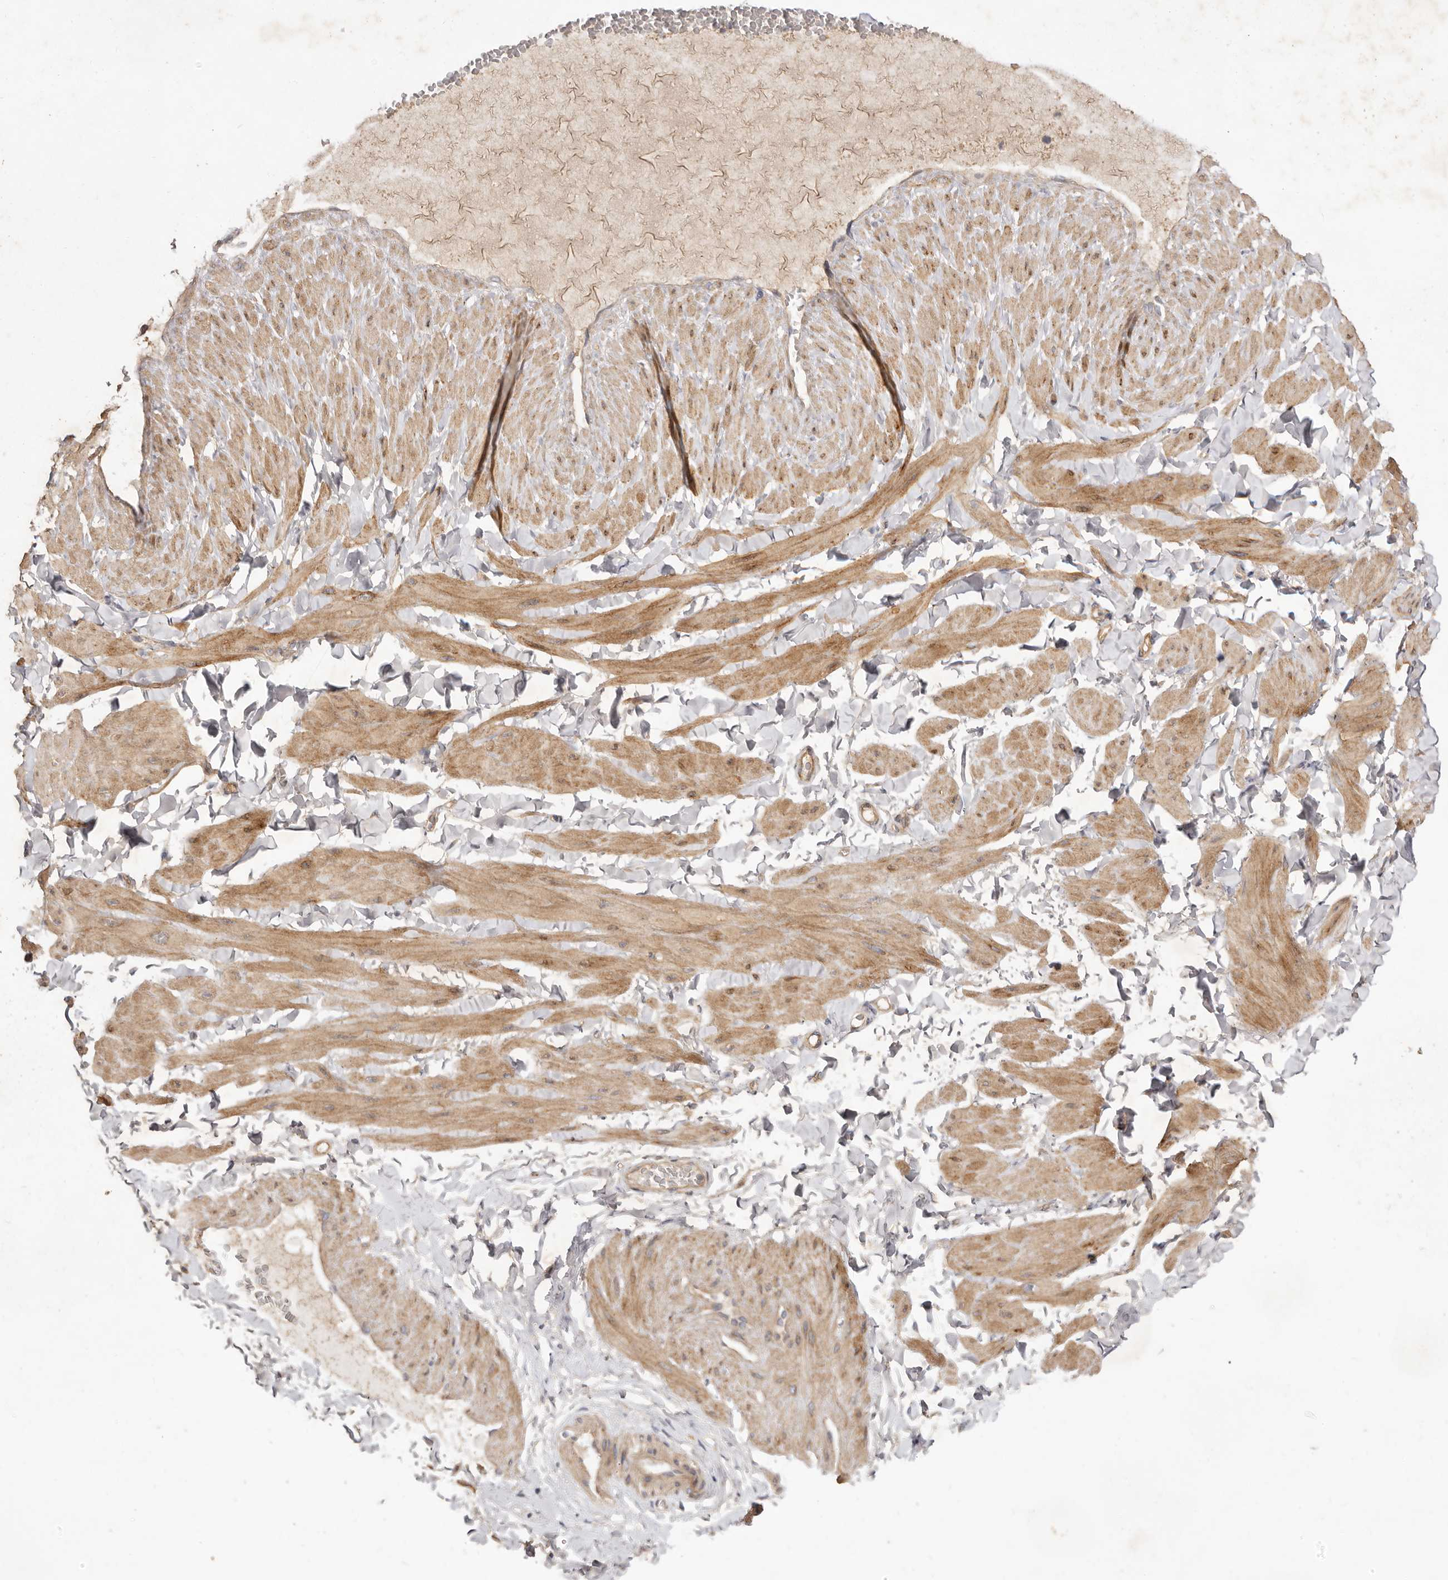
{"staining": {"intensity": "weak", "quantity": ">75%", "location": "cytoplasmic/membranous"}, "tissue": "adipose tissue", "cell_type": "Adipocytes", "image_type": "normal", "snomed": [{"axis": "morphology", "description": "Normal tissue, NOS"}, {"axis": "topography", "description": "Adipose tissue"}, {"axis": "topography", "description": "Vascular tissue"}, {"axis": "topography", "description": "Peripheral nerve tissue"}], "caption": "Immunohistochemistry (DAB) staining of unremarkable human adipose tissue demonstrates weak cytoplasmic/membranous protein staining in approximately >75% of adipocytes.", "gene": "ADAMTS9", "patient": {"sex": "male", "age": 25}}